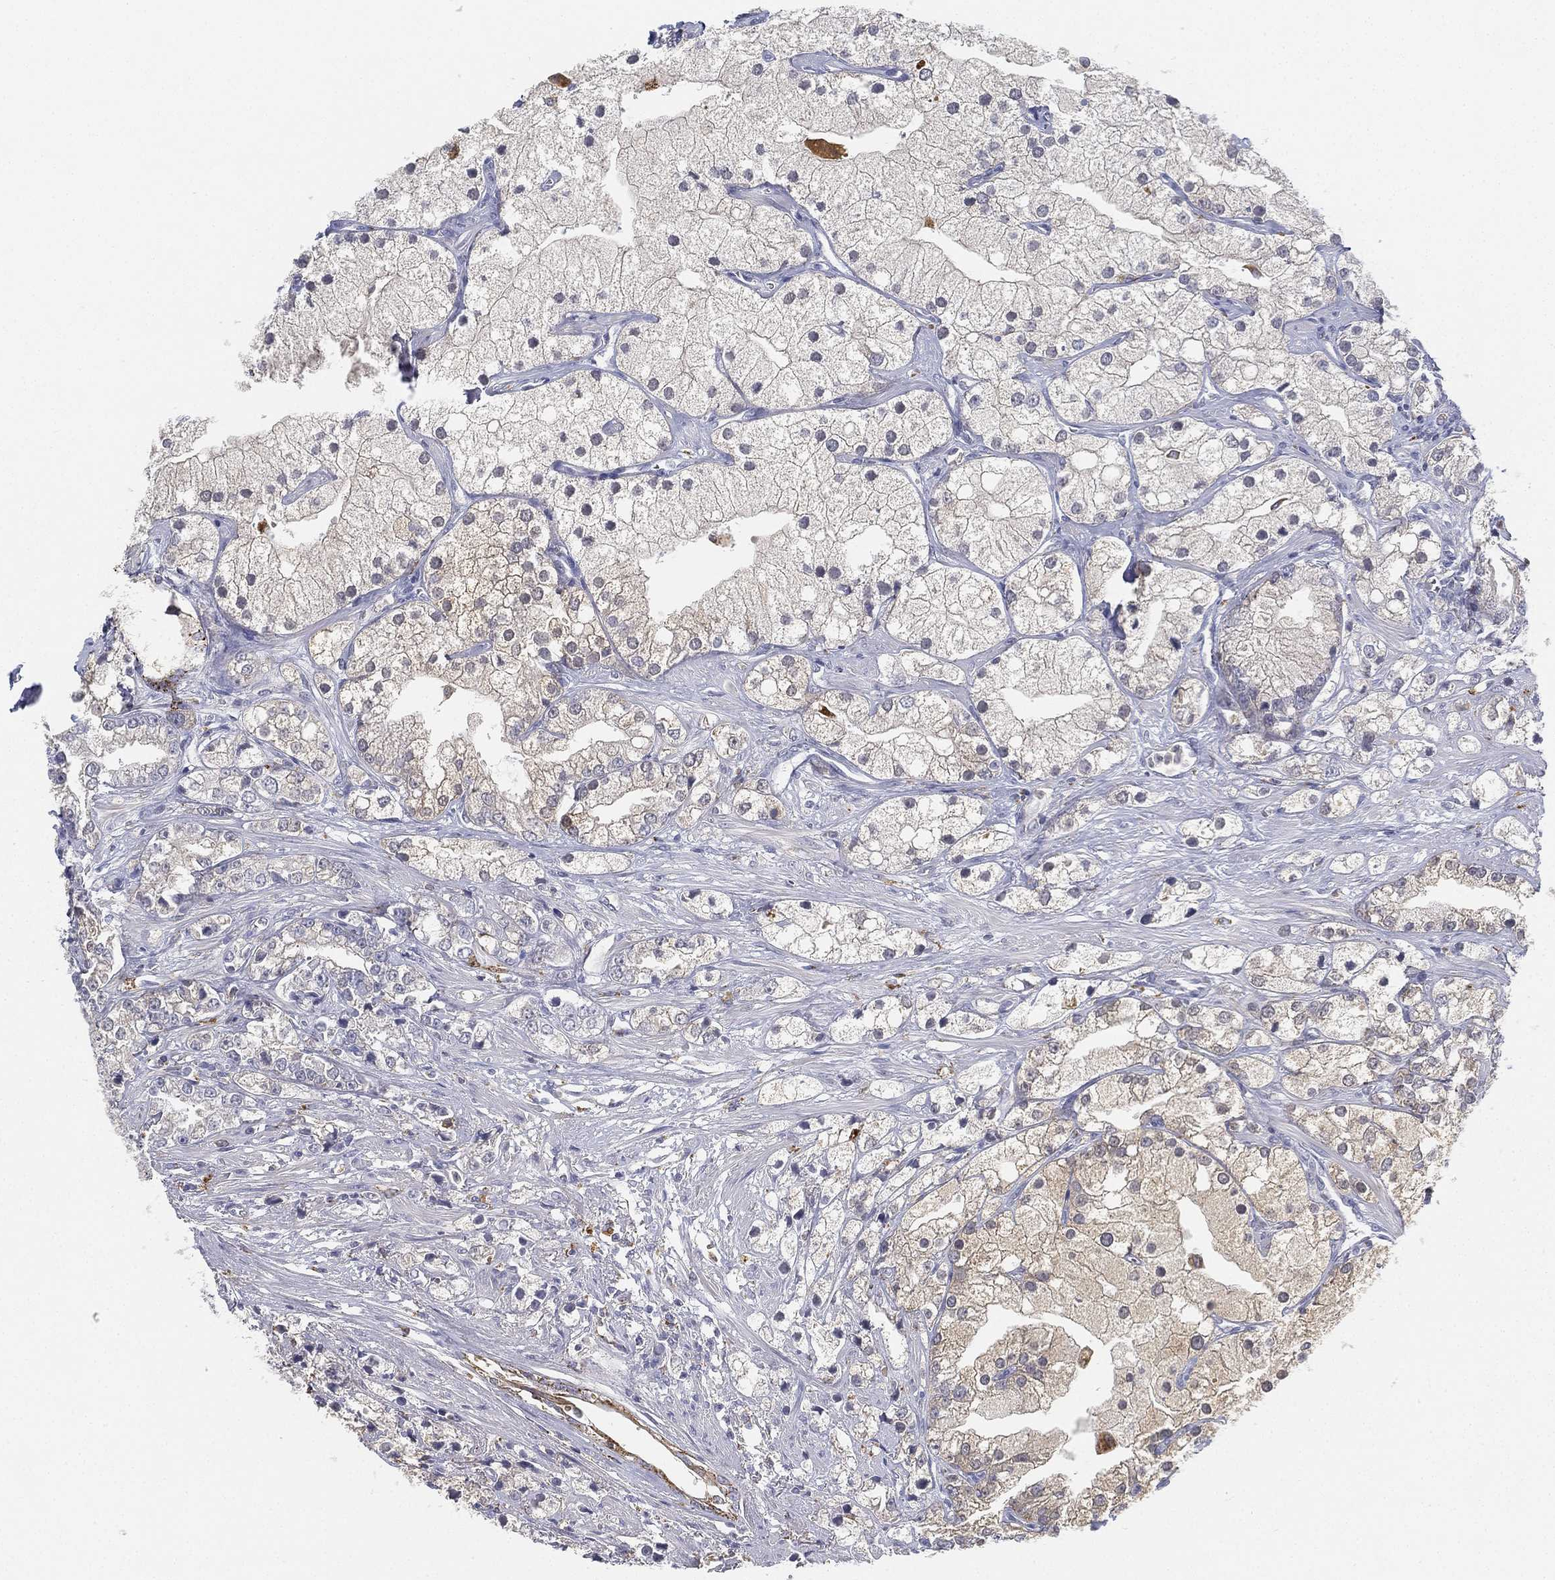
{"staining": {"intensity": "negative", "quantity": "none", "location": "none"}, "tissue": "prostate cancer", "cell_type": "Tumor cells", "image_type": "cancer", "snomed": [{"axis": "morphology", "description": "Adenocarcinoma, NOS"}, {"axis": "topography", "description": "Prostate and seminal vesicle, NOS"}, {"axis": "topography", "description": "Prostate"}], "caption": "Human adenocarcinoma (prostate) stained for a protein using immunohistochemistry (IHC) displays no staining in tumor cells.", "gene": "NPC2", "patient": {"sex": "male", "age": 79}}